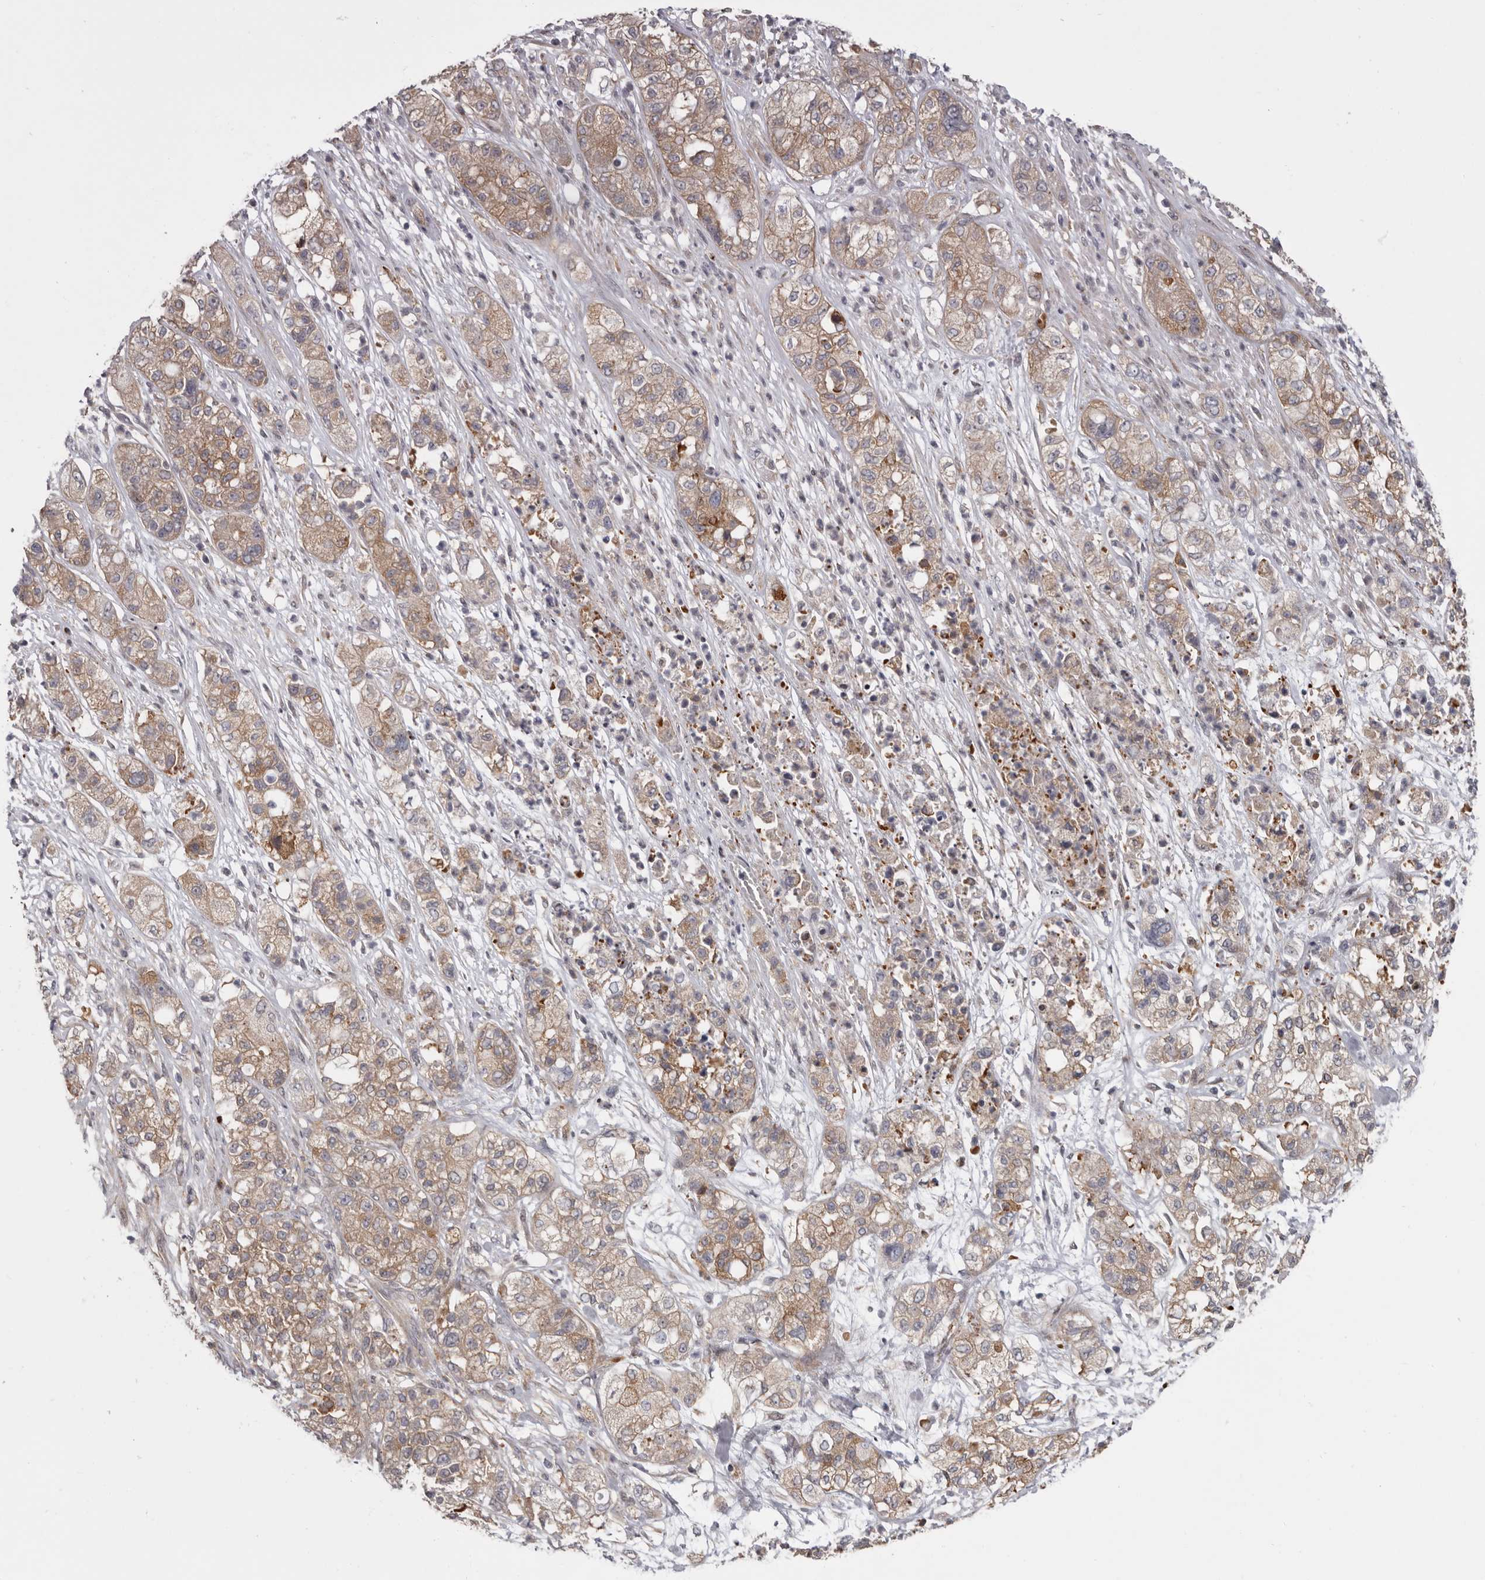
{"staining": {"intensity": "weak", "quantity": ">75%", "location": "cytoplasmic/membranous"}, "tissue": "pancreatic cancer", "cell_type": "Tumor cells", "image_type": "cancer", "snomed": [{"axis": "morphology", "description": "Adenocarcinoma, NOS"}, {"axis": "topography", "description": "Pancreas"}], "caption": "DAB (3,3'-diaminobenzidine) immunohistochemical staining of human pancreatic adenocarcinoma exhibits weak cytoplasmic/membranous protein staining in approximately >75% of tumor cells. Immunohistochemistry (ihc) stains the protein of interest in brown and the nuclei are stained blue.", "gene": "FGFR4", "patient": {"sex": "female", "age": 78}}